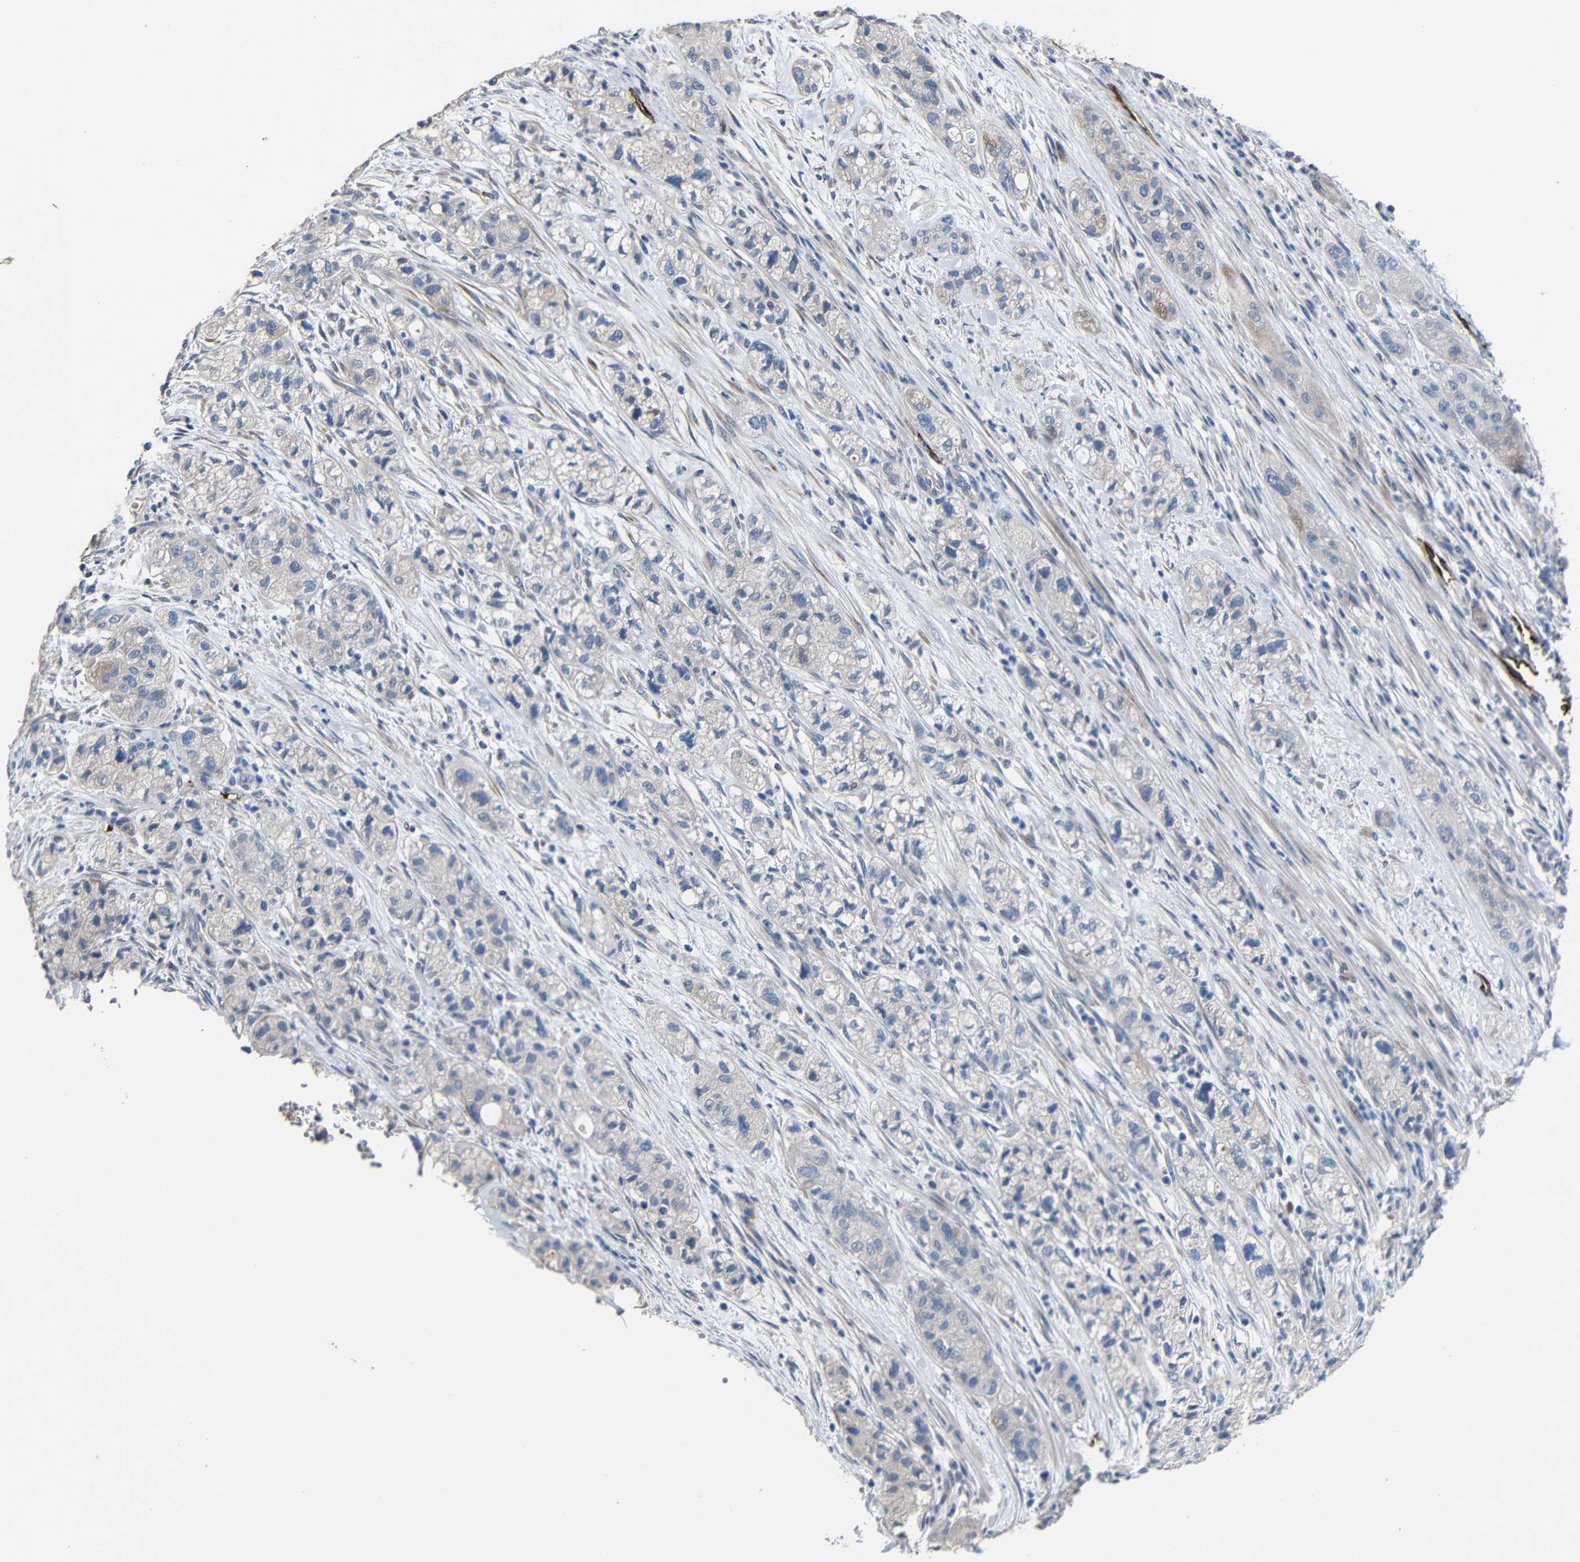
{"staining": {"intensity": "moderate", "quantity": "<25%", "location": "cytoplasmic/membranous"}, "tissue": "pancreatic cancer", "cell_type": "Tumor cells", "image_type": "cancer", "snomed": [{"axis": "morphology", "description": "Adenocarcinoma, NOS"}, {"axis": "topography", "description": "Pancreas"}], "caption": "Immunohistochemical staining of human pancreatic cancer (adenocarcinoma) demonstrates low levels of moderate cytoplasmic/membranous protein staining in approximately <25% of tumor cells. The staining was performed using DAB (3,3'-diaminobenzidine) to visualize the protein expression in brown, while the nuclei were stained in blue with hematoxylin (Magnification: 20x).", "gene": "ACKR2", "patient": {"sex": "female", "age": 78}}